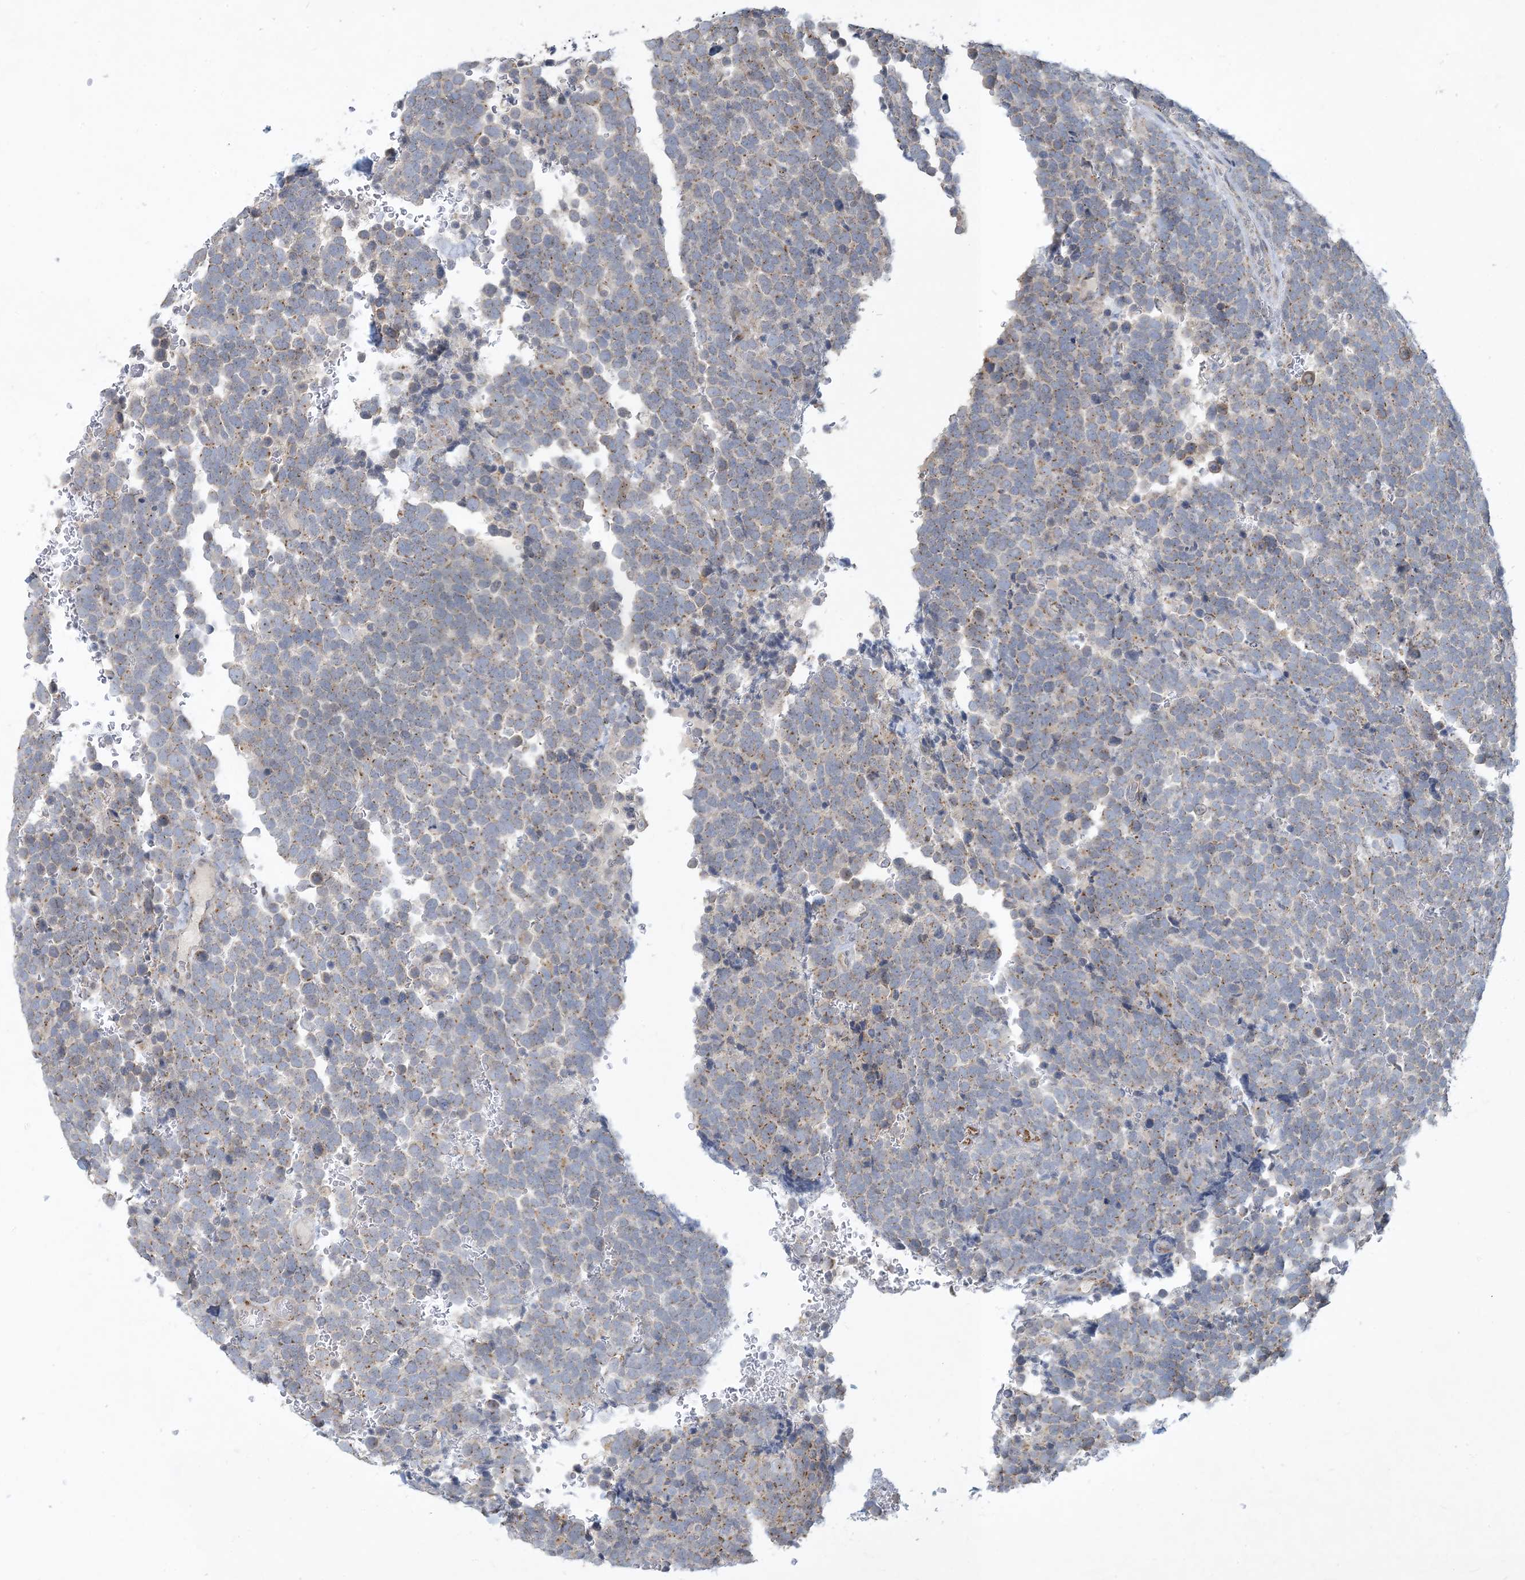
{"staining": {"intensity": "moderate", "quantity": "25%-75%", "location": "cytoplasmic/membranous"}, "tissue": "urothelial cancer", "cell_type": "Tumor cells", "image_type": "cancer", "snomed": [{"axis": "morphology", "description": "Urothelial carcinoma, High grade"}, {"axis": "topography", "description": "Urinary bladder"}], "caption": "IHC micrograph of neoplastic tissue: urothelial carcinoma (high-grade) stained using IHC reveals medium levels of moderate protein expression localized specifically in the cytoplasmic/membranous of tumor cells, appearing as a cytoplasmic/membranous brown color.", "gene": "CCDC14", "patient": {"sex": "female", "age": 82}}